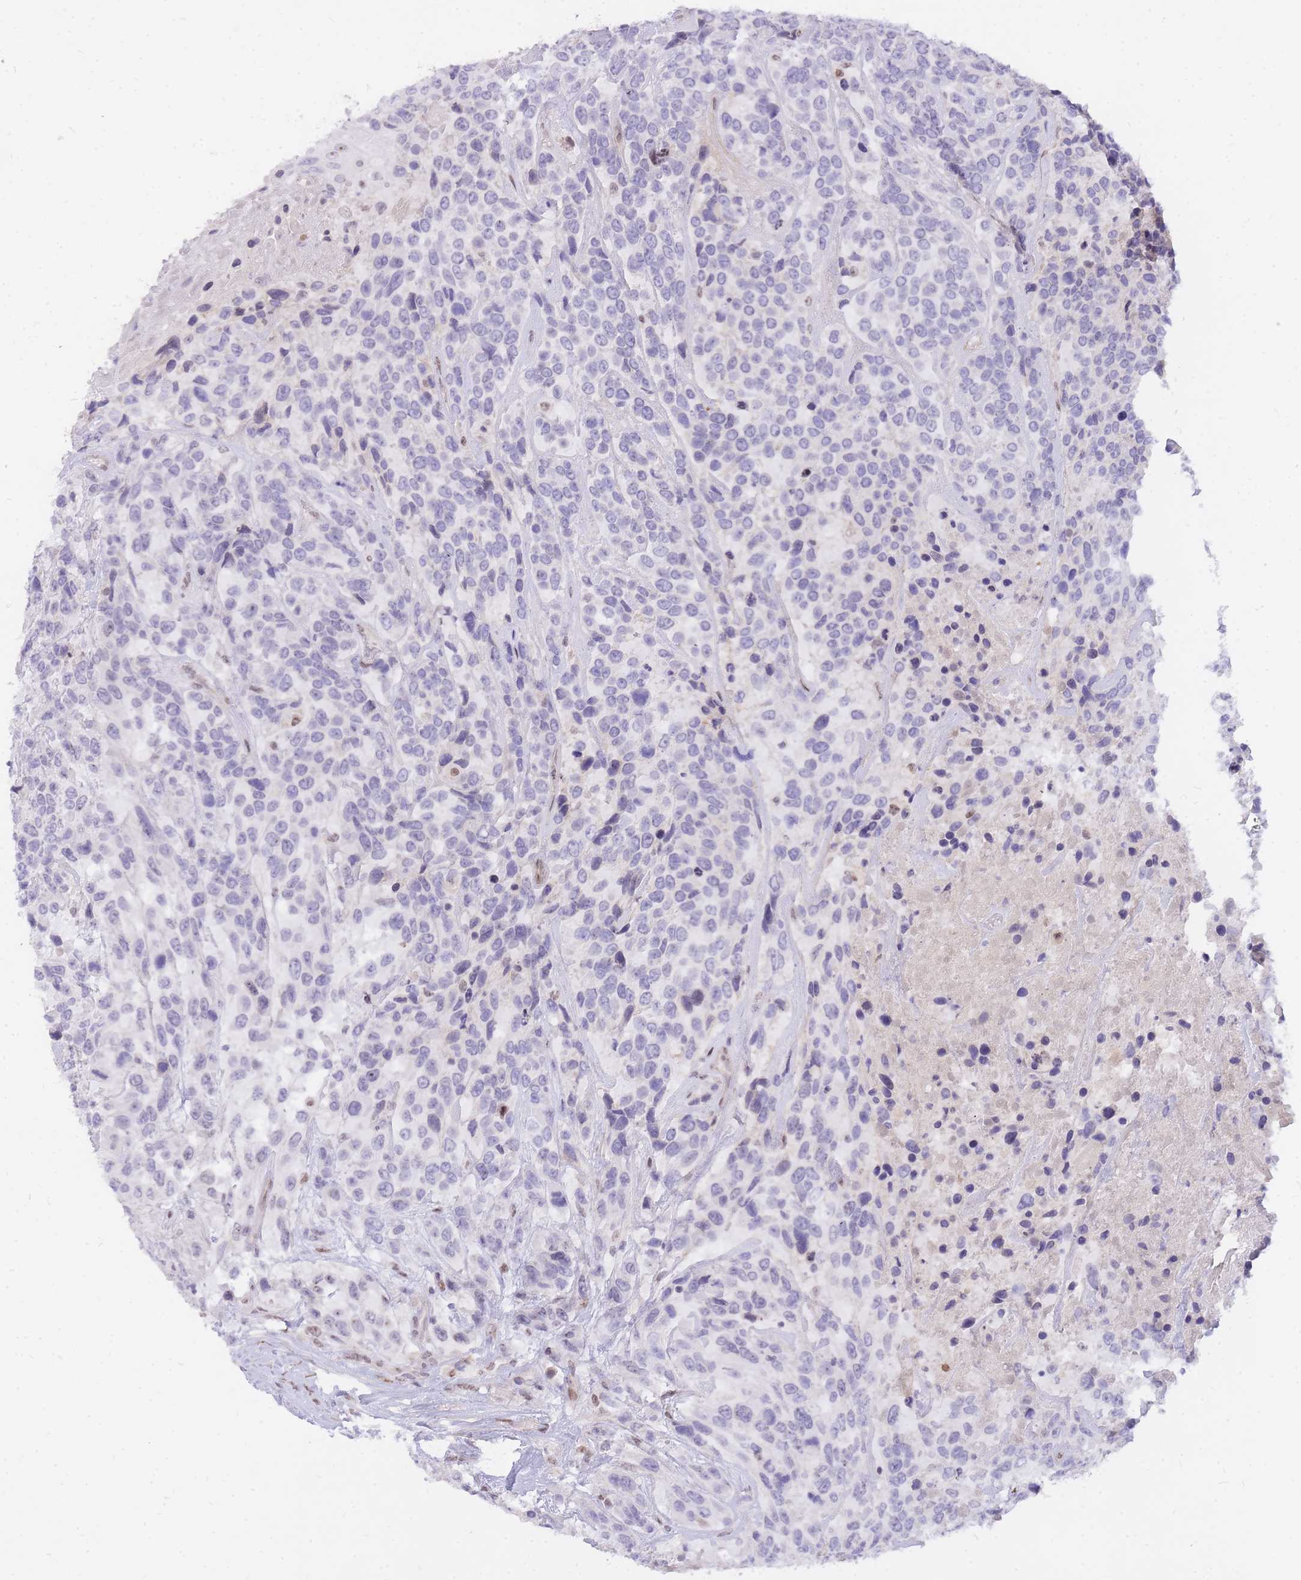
{"staining": {"intensity": "negative", "quantity": "none", "location": "none"}, "tissue": "urothelial cancer", "cell_type": "Tumor cells", "image_type": "cancer", "snomed": [{"axis": "morphology", "description": "Urothelial carcinoma, High grade"}, {"axis": "topography", "description": "Urinary bladder"}], "caption": "Immunohistochemical staining of human urothelial cancer demonstrates no significant positivity in tumor cells.", "gene": "TLE2", "patient": {"sex": "female", "age": 70}}